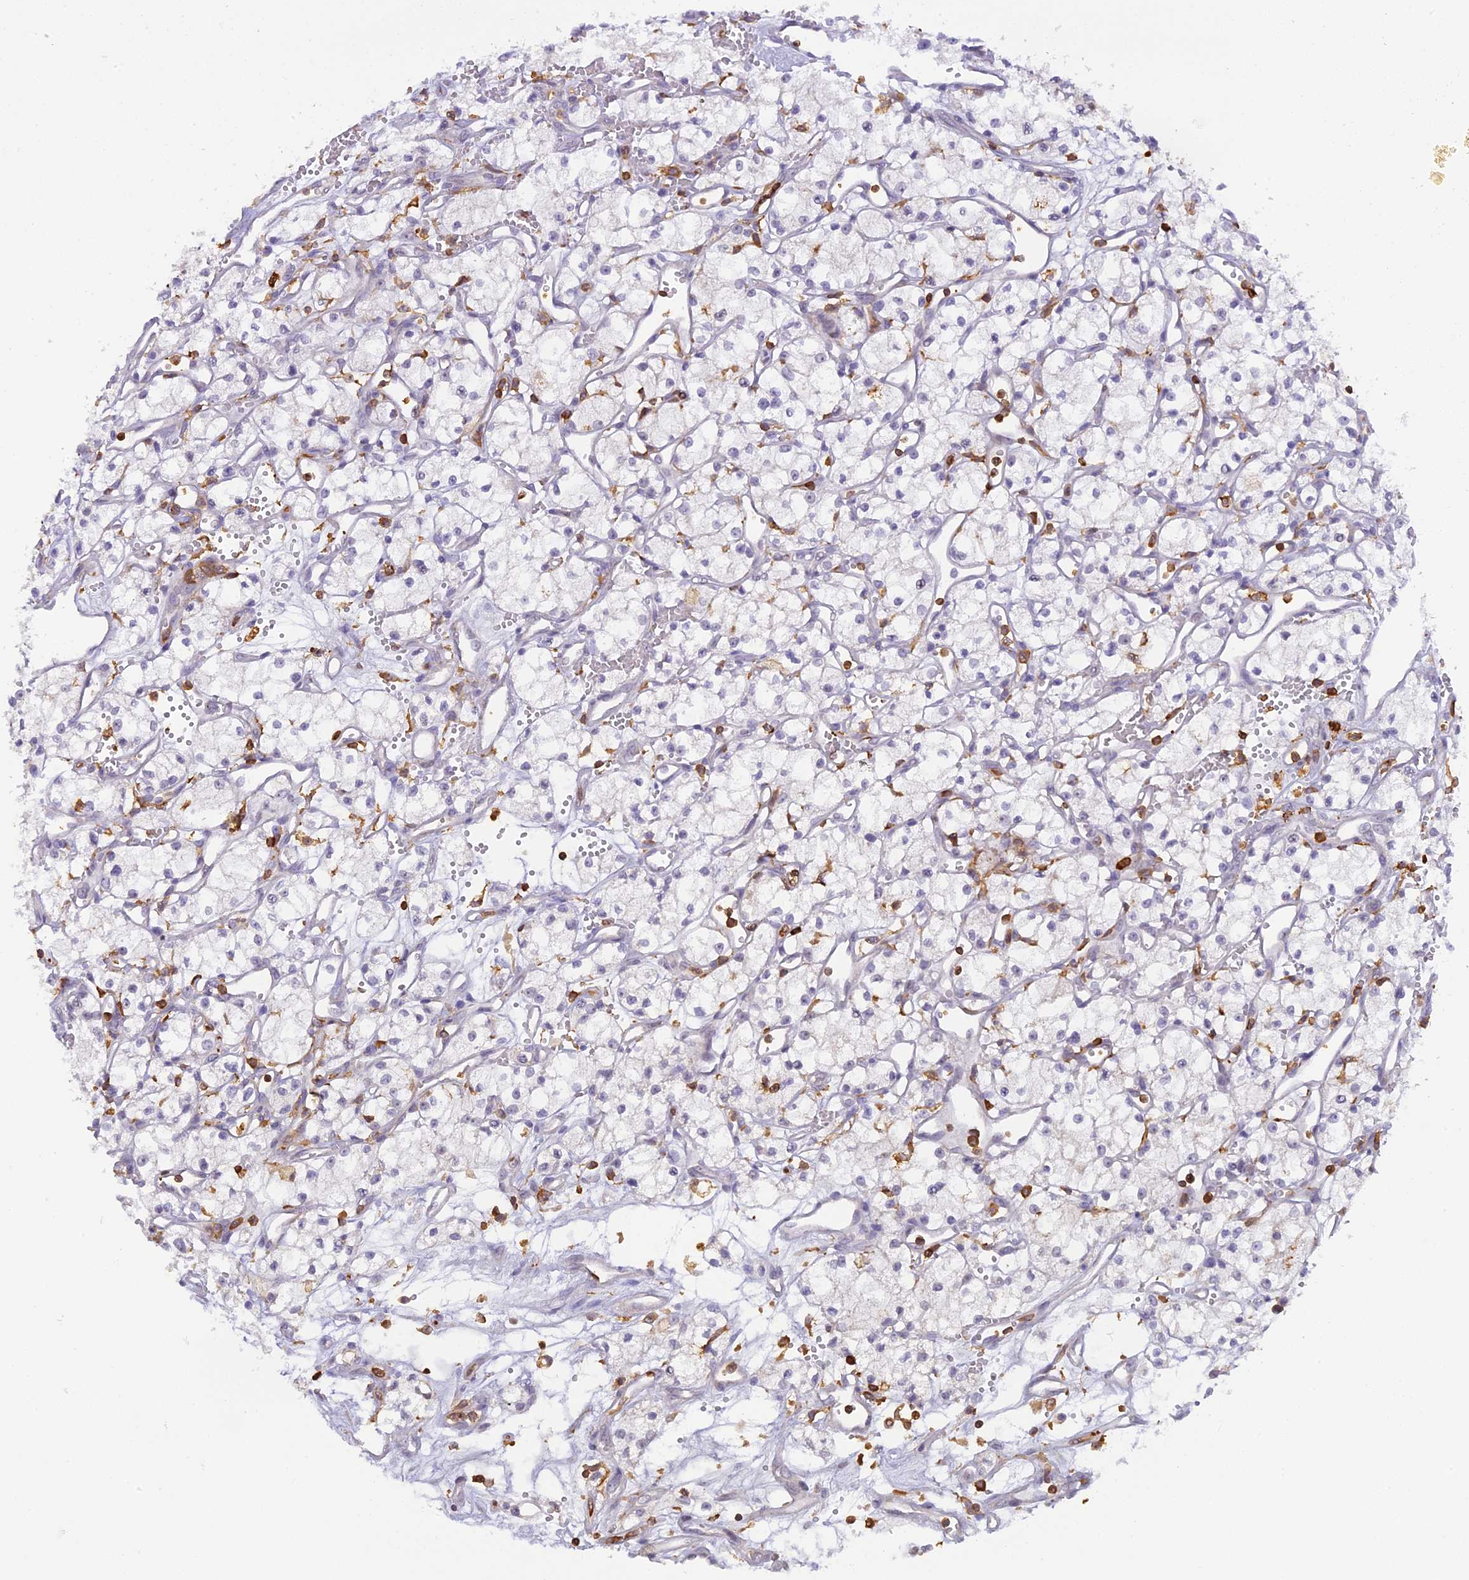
{"staining": {"intensity": "negative", "quantity": "none", "location": "none"}, "tissue": "renal cancer", "cell_type": "Tumor cells", "image_type": "cancer", "snomed": [{"axis": "morphology", "description": "Adenocarcinoma, NOS"}, {"axis": "topography", "description": "Kidney"}], "caption": "DAB (3,3'-diaminobenzidine) immunohistochemical staining of renal cancer (adenocarcinoma) shows no significant expression in tumor cells. (DAB (3,3'-diaminobenzidine) immunohistochemistry (IHC) visualized using brightfield microscopy, high magnification).", "gene": "FYB1", "patient": {"sex": "male", "age": 59}}